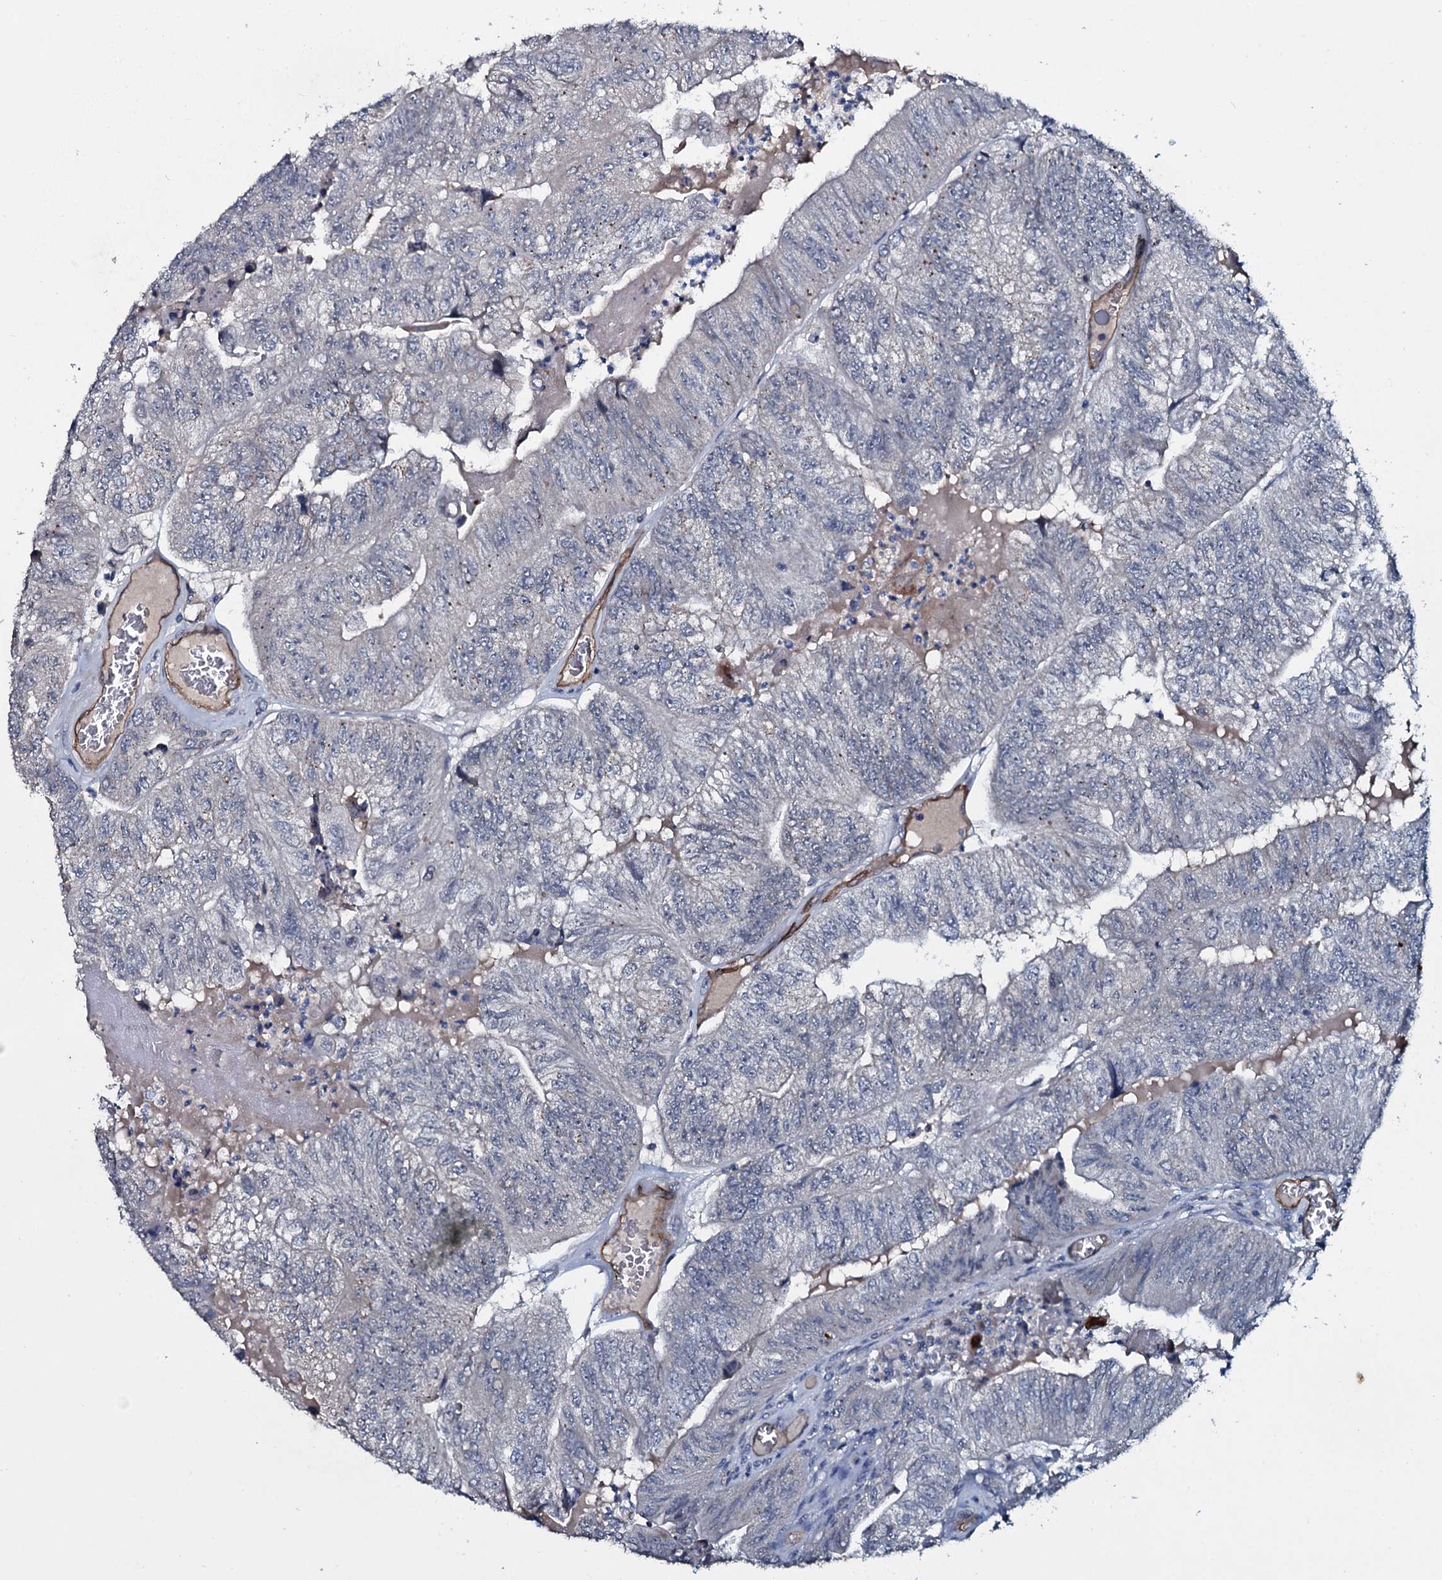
{"staining": {"intensity": "negative", "quantity": "none", "location": "none"}, "tissue": "colorectal cancer", "cell_type": "Tumor cells", "image_type": "cancer", "snomed": [{"axis": "morphology", "description": "Adenocarcinoma, NOS"}, {"axis": "topography", "description": "Colon"}], "caption": "Tumor cells are negative for brown protein staining in colorectal cancer.", "gene": "CLEC14A", "patient": {"sex": "female", "age": 67}}